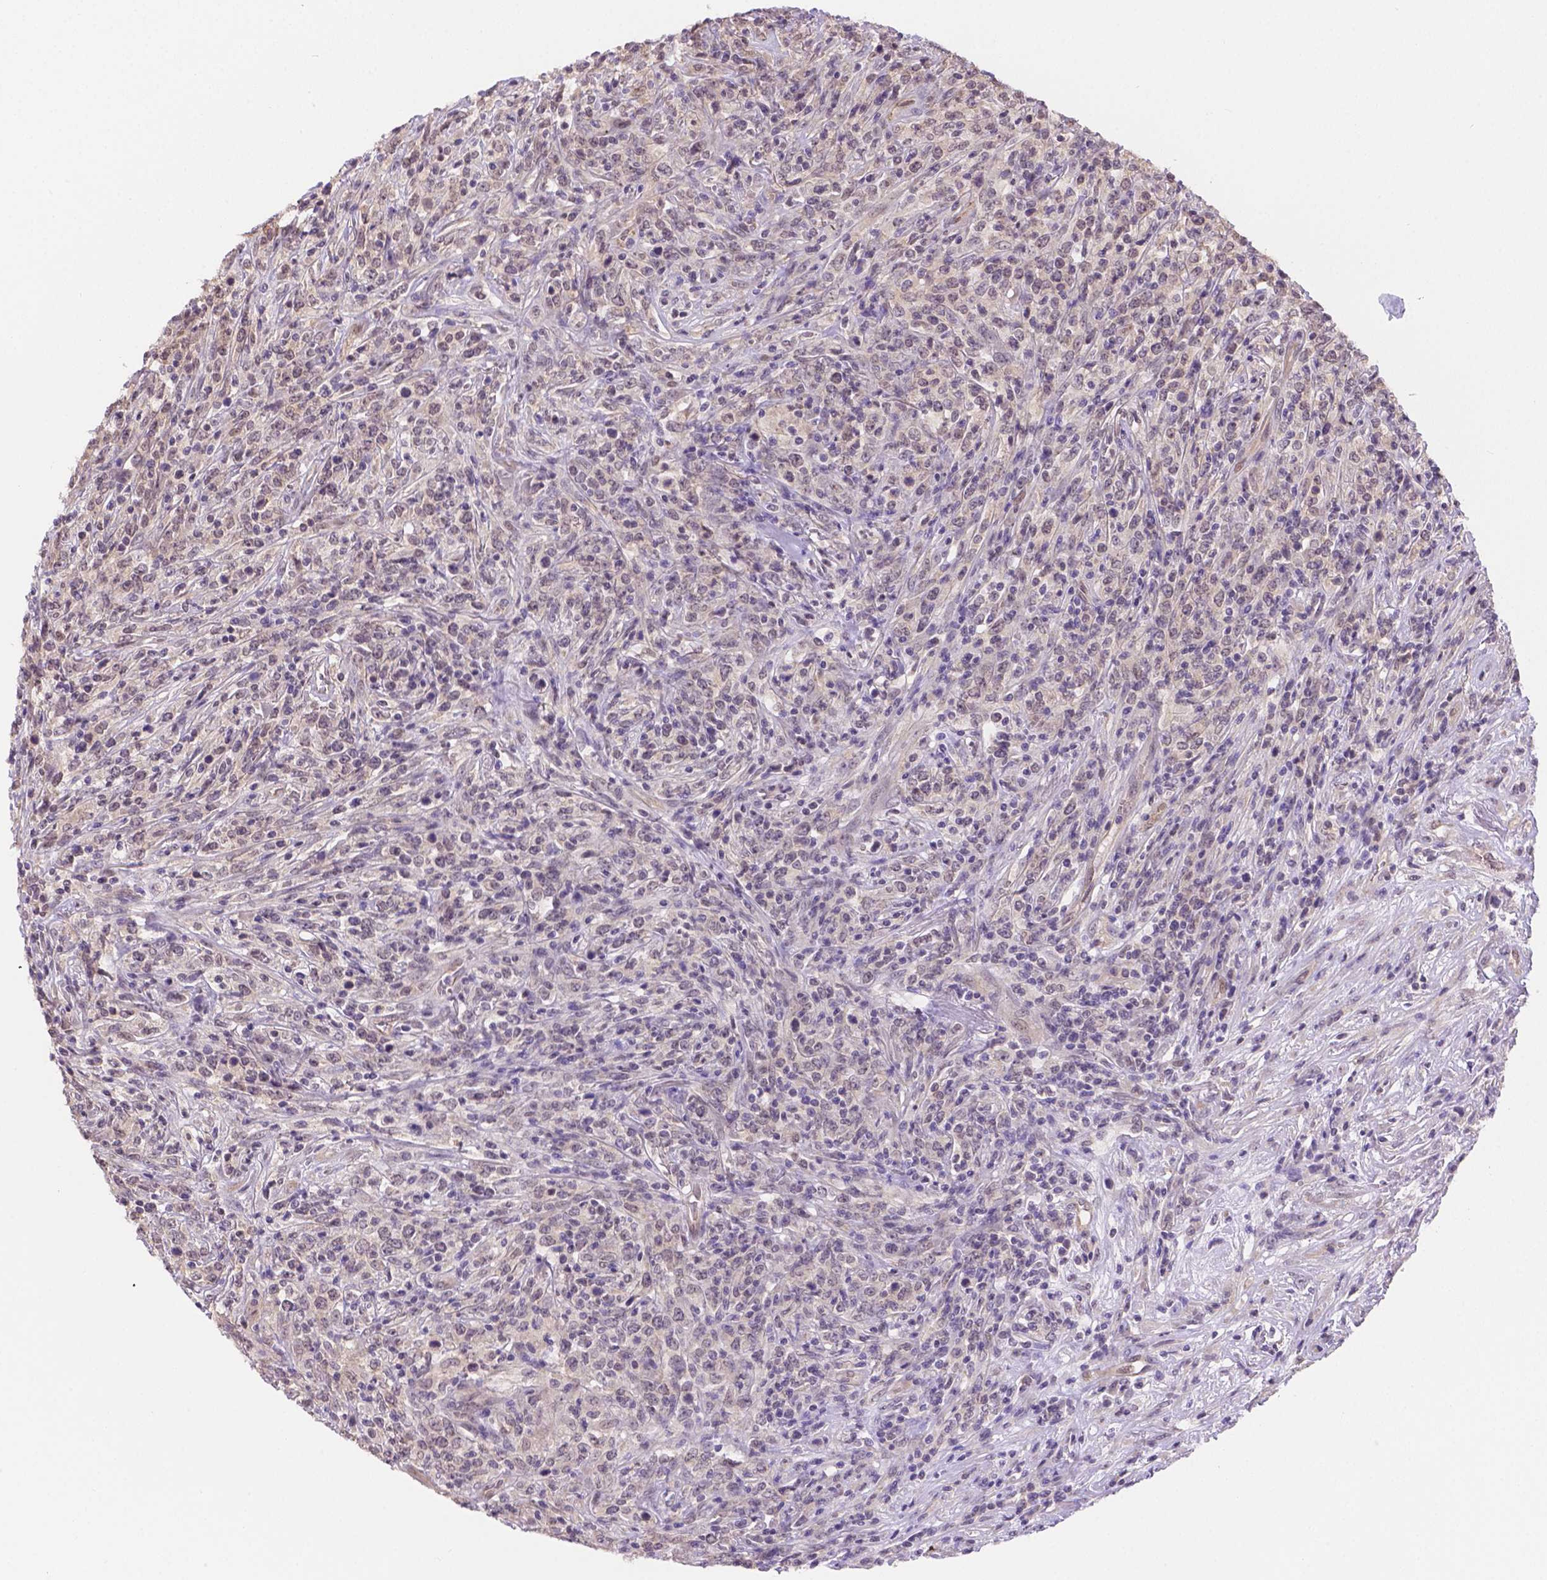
{"staining": {"intensity": "negative", "quantity": "none", "location": "none"}, "tissue": "lymphoma", "cell_type": "Tumor cells", "image_type": "cancer", "snomed": [{"axis": "morphology", "description": "Malignant lymphoma, non-Hodgkin's type, High grade"}, {"axis": "topography", "description": "Lung"}], "caption": "High magnification brightfield microscopy of lymphoma stained with DAB (3,3'-diaminobenzidine) (brown) and counterstained with hematoxylin (blue): tumor cells show no significant expression. (DAB immunohistochemistry, high magnification).", "gene": "NXPE2", "patient": {"sex": "male", "age": 79}}